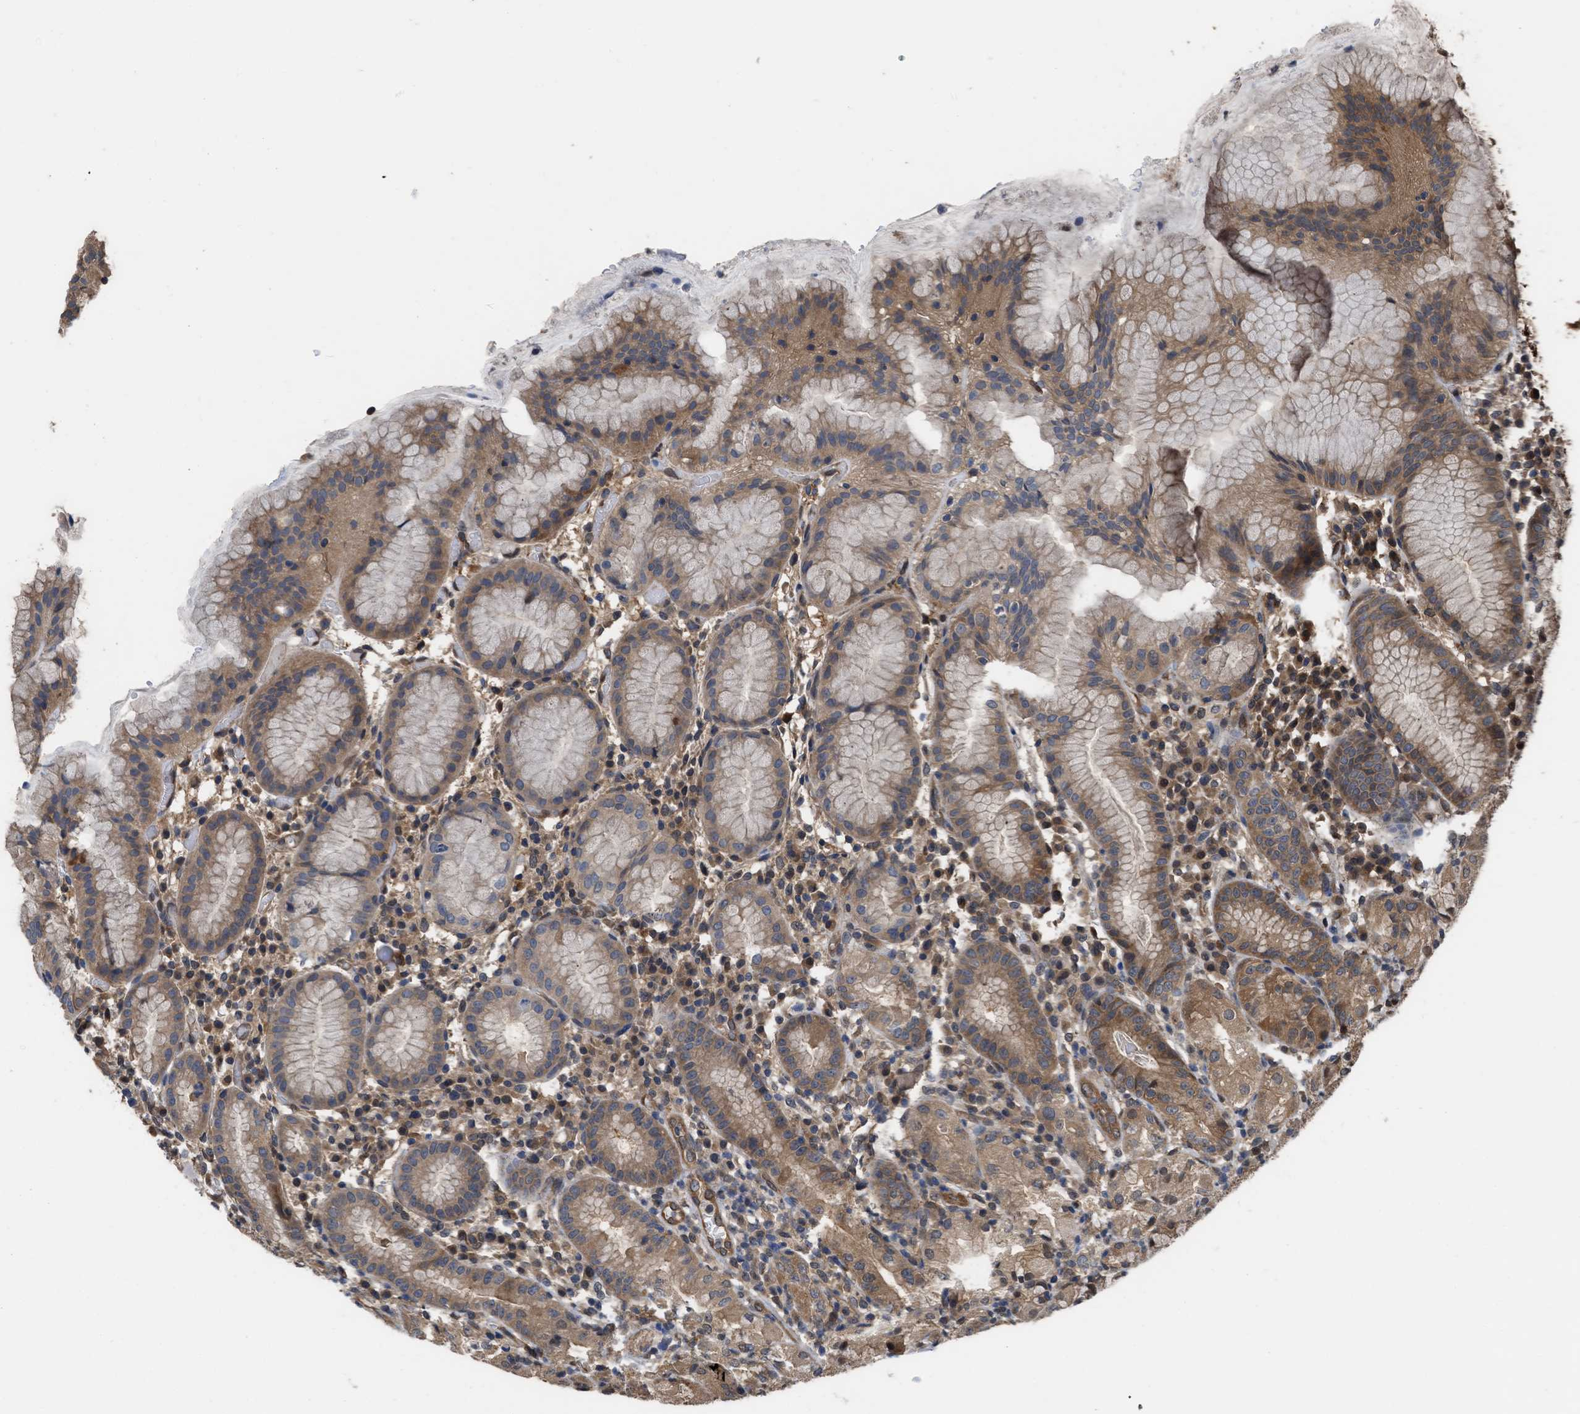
{"staining": {"intensity": "moderate", "quantity": ">75%", "location": "cytoplasmic/membranous,nuclear"}, "tissue": "stomach", "cell_type": "Glandular cells", "image_type": "normal", "snomed": [{"axis": "morphology", "description": "Normal tissue, NOS"}, {"axis": "topography", "description": "Stomach"}, {"axis": "topography", "description": "Stomach, lower"}], "caption": "Benign stomach shows moderate cytoplasmic/membranous,nuclear positivity in approximately >75% of glandular cells.", "gene": "YWHAG", "patient": {"sex": "female", "age": 75}}